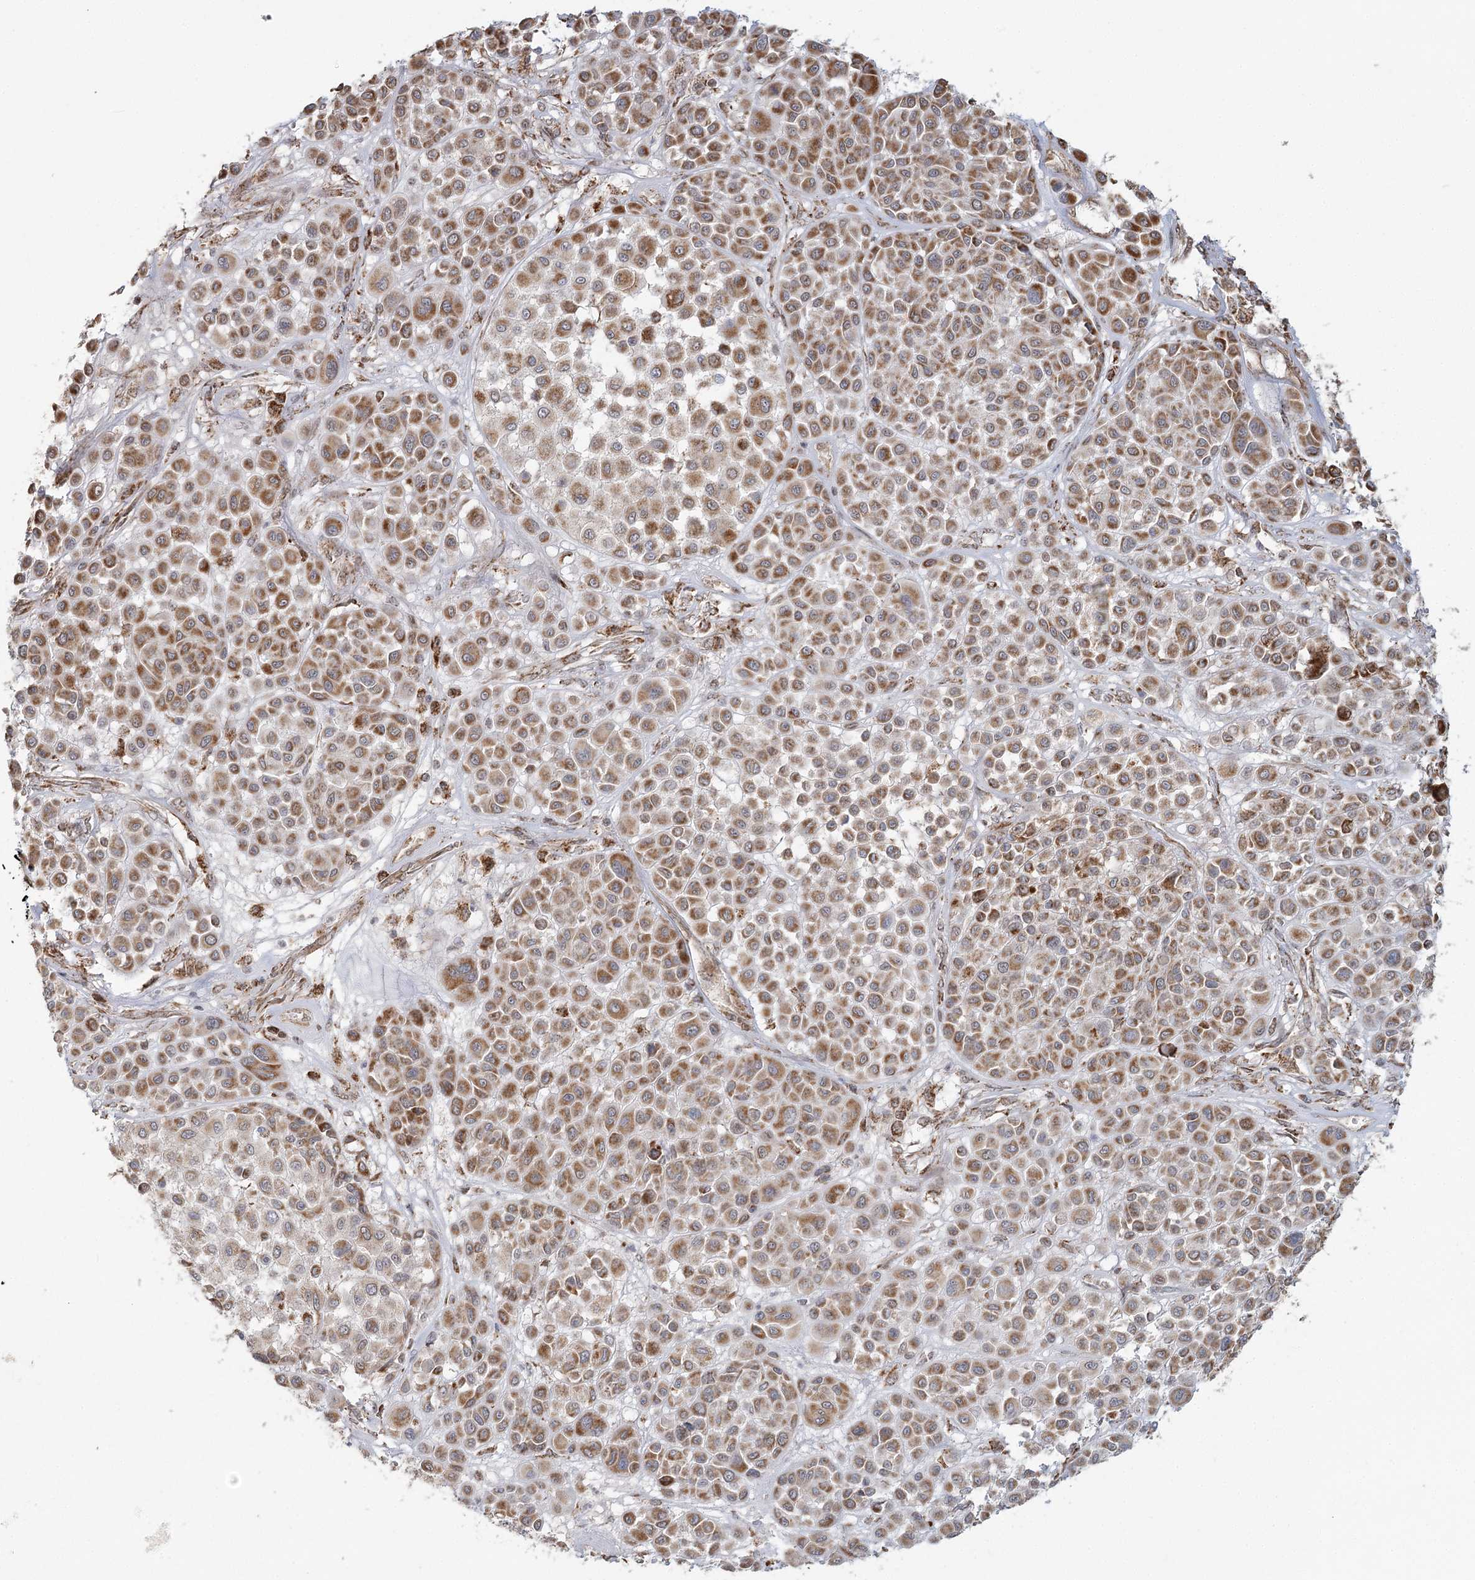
{"staining": {"intensity": "moderate", "quantity": ">75%", "location": "cytoplasmic/membranous"}, "tissue": "melanoma", "cell_type": "Tumor cells", "image_type": "cancer", "snomed": [{"axis": "morphology", "description": "Malignant melanoma, Metastatic site"}, {"axis": "topography", "description": "Soft tissue"}], "caption": "About >75% of tumor cells in malignant melanoma (metastatic site) reveal moderate cytoplasmic/membranous protein expression as visualized by brown immunohistochemical staining.", "gene": "LACTB", "patient": {"sex": "male", "age": 41}}